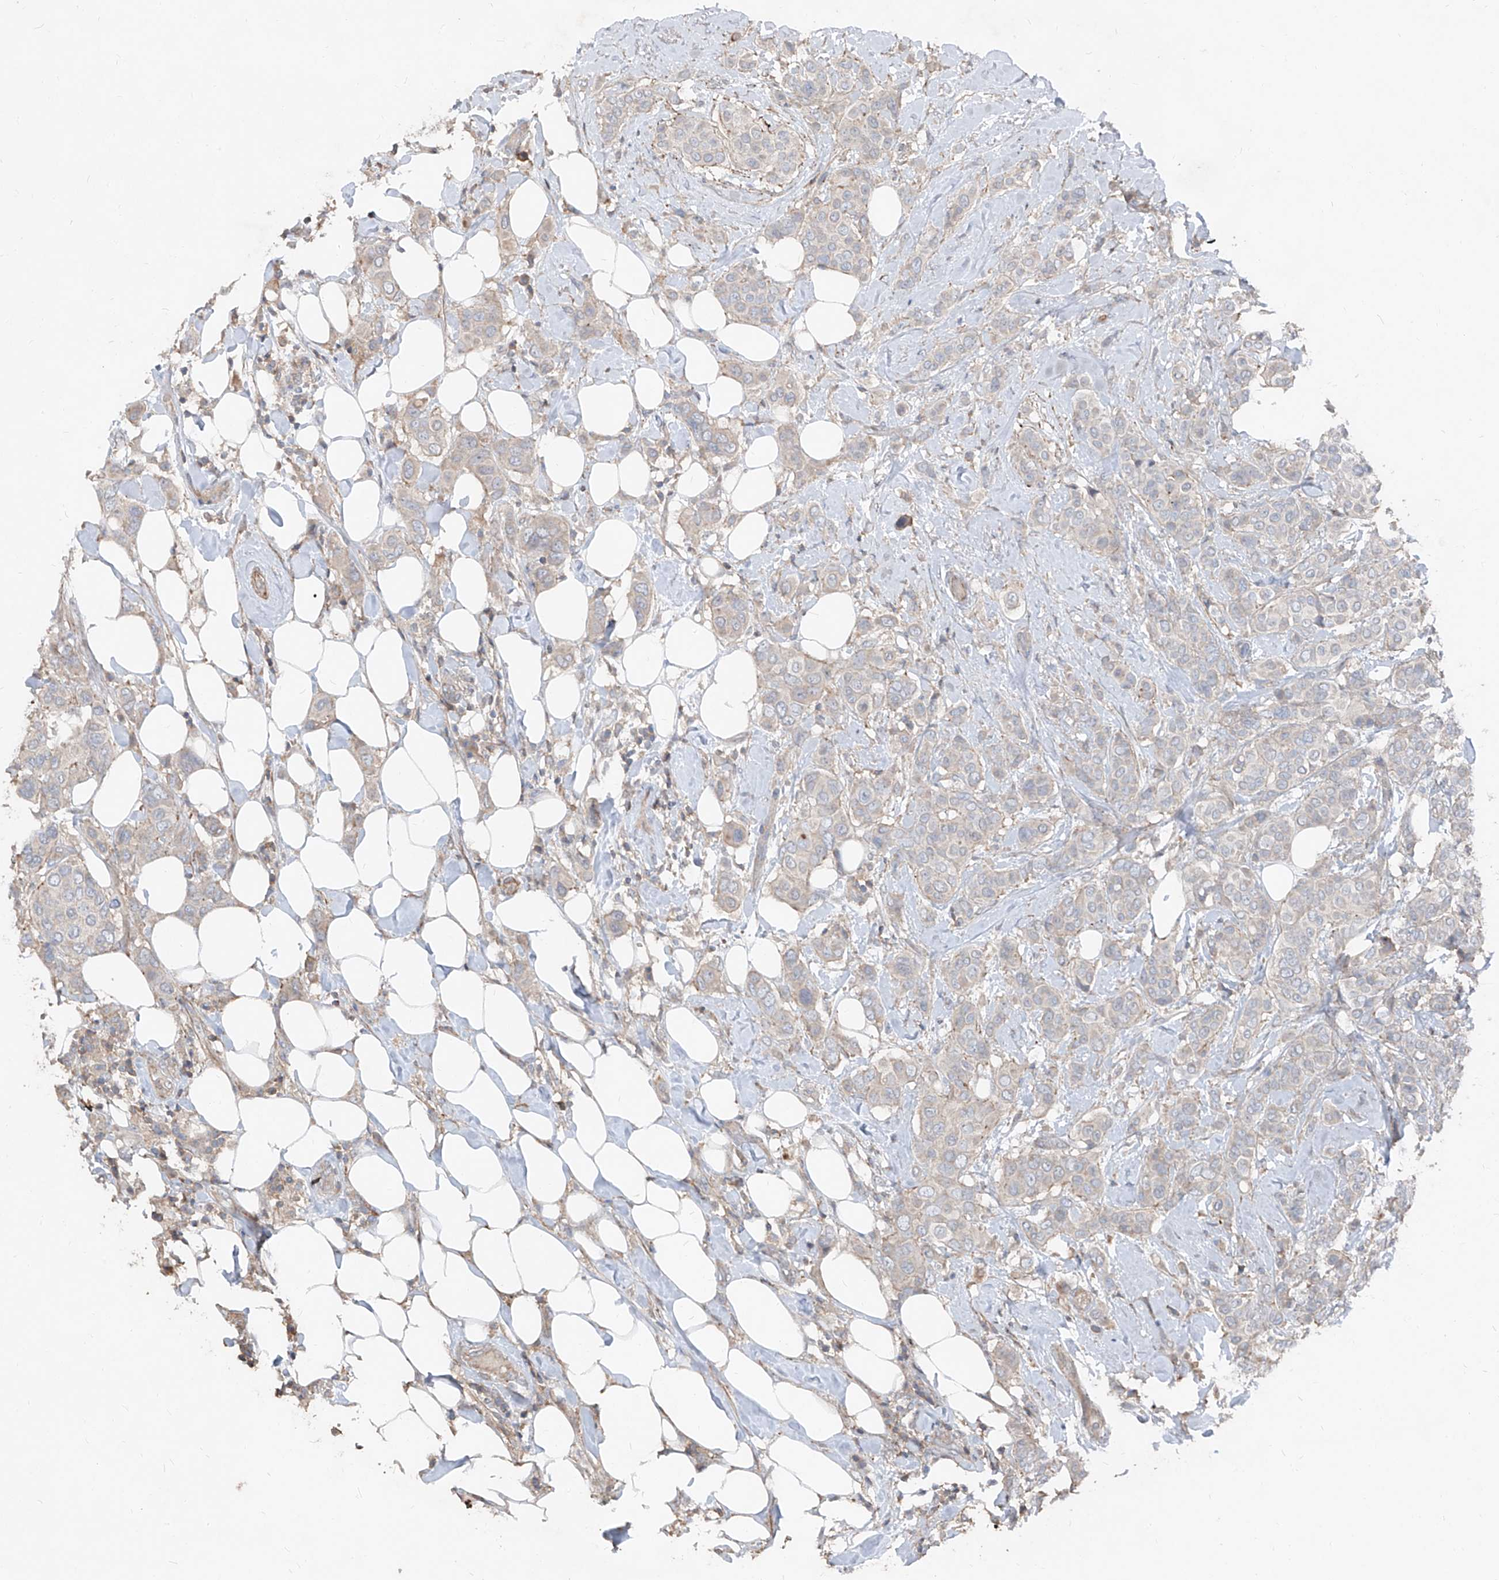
{"staining": {"intensity": "negative", "quantity": "none", "location": "none"}, "tissue": "breast cancer", "cell_type": "Tumor cells", "image_type": "cancer", "snomed": [{"axis": "morphology", "description": "Lobular carcinoma"}, {"axis": "topography", "description": "Breast"}], "caption": "High power microscopy photomicrograph of an immunohistochemistry photomicrograph of breast lobular carcinoma, revealing no significant positivity in tumor cells.", "gene": "UFD1", "patient": {"sex": "female", "age": 51}}